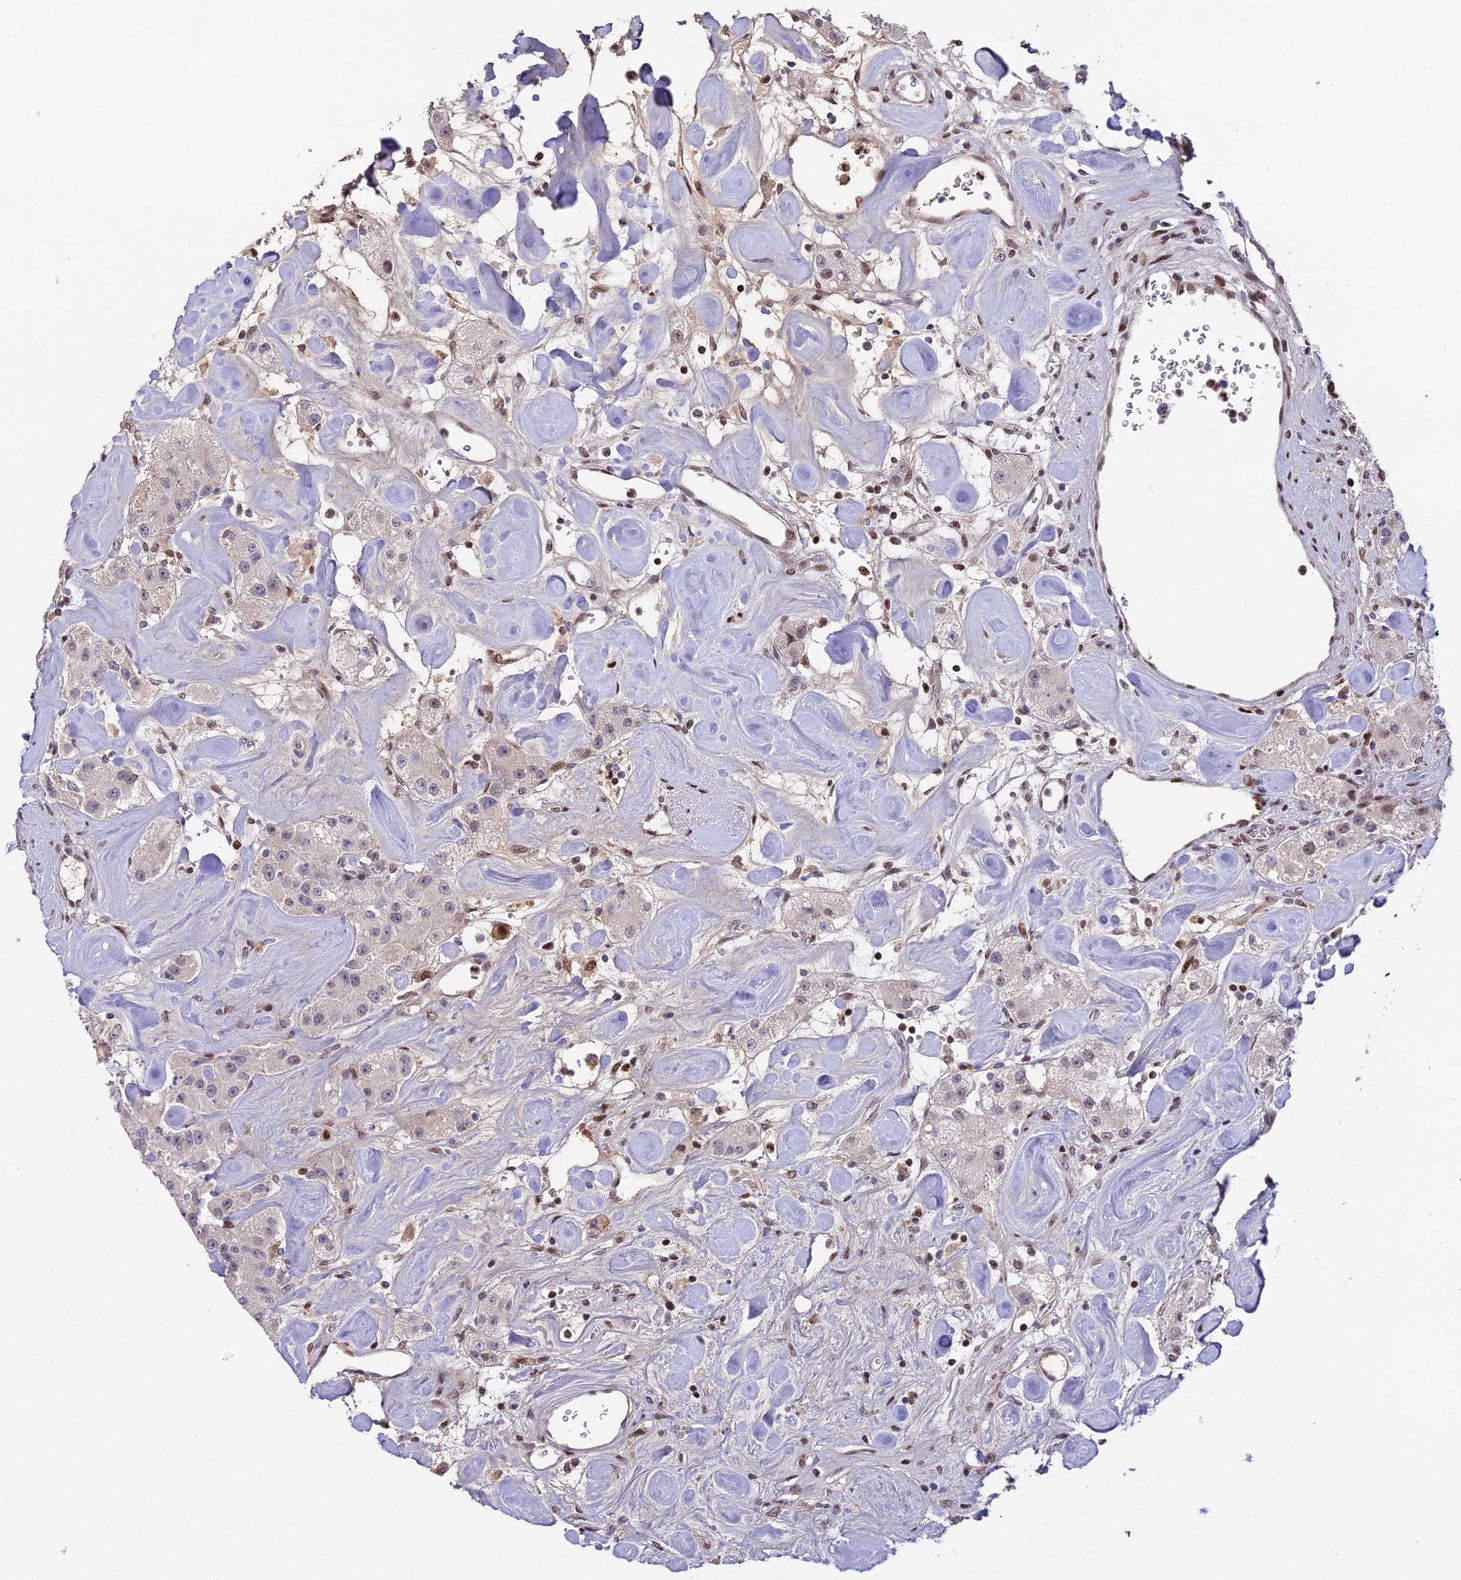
{"staining": {"intensity": "weak", "quantity": "<25%", "location": "nuclear"}, "tissue": "carcinoid", "cell_type": "Tumor cells", "image_type": "cancer", "snomed": [{"axis": "morphology", "description": "Carcinoid, malignant, NOS"}, {"axis": "topography", "description": "Pancreas"}], "caption": "Immunohistochemistry (IHC) image of human malignant carcinoid stained for a protein (brown), which reveals no positivity in tumor cells.", "gene": "ZNF707", "patient": {"sex": "male", "age": 41}}